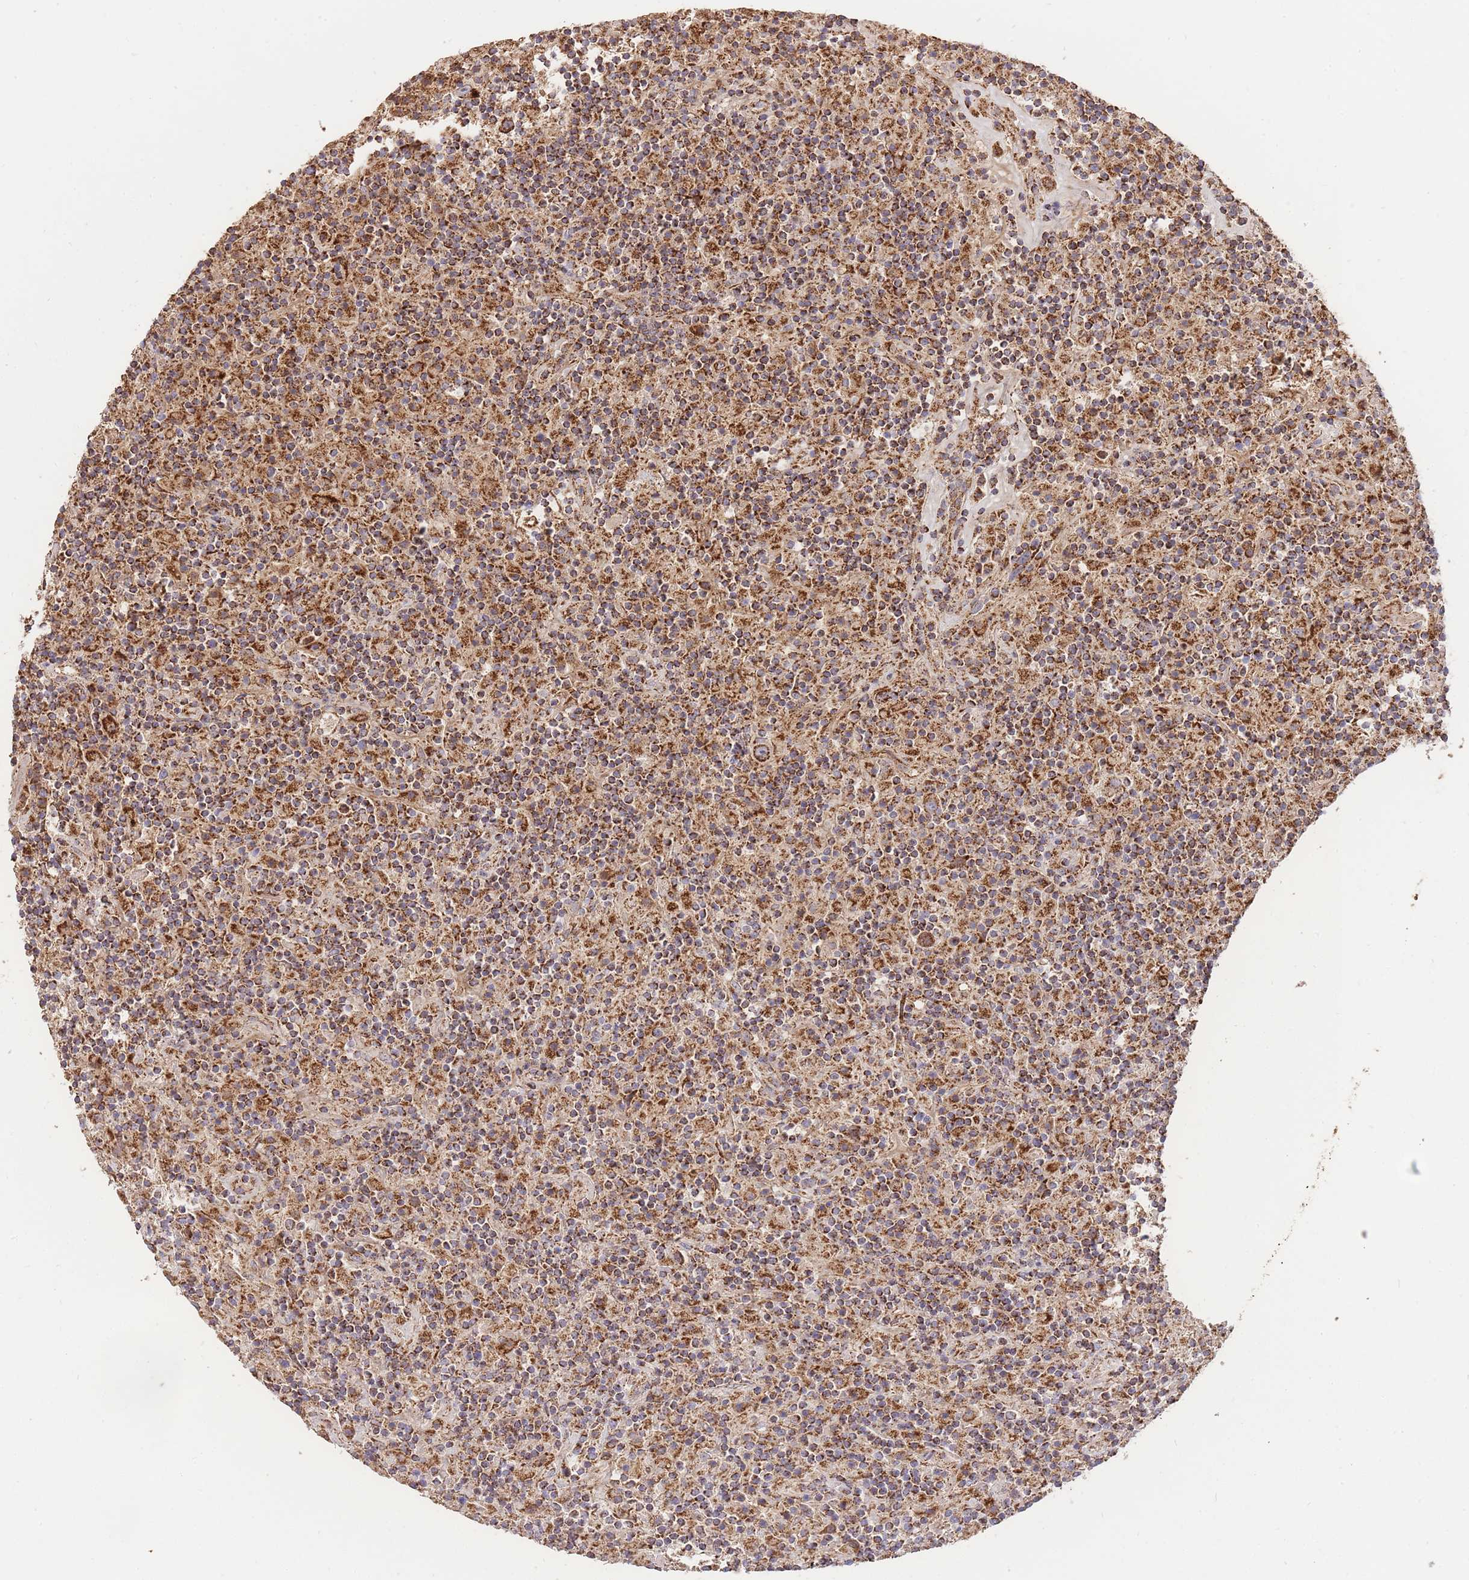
{"staining": {"intensity": "strong", "quantity": ">75%", "location": "cytoplasmic/membranous"}, "tissue": "lymphoma", "cell_type": "Tumor cells", "image_type": "cancer", "snomed": [{"axis": "morphology", "description": "Hodgkin's disease, NOS"}, {"axis": "topography", "description": "Lymph node"}], "caption": "Brown immunohistochemical staining in human lymphoma demonstrates strong cytoplasmic/membranous staining in about >75% of tumor cells.", "gene": "PREP", "patient": {"sex": "male", "age": 70}}